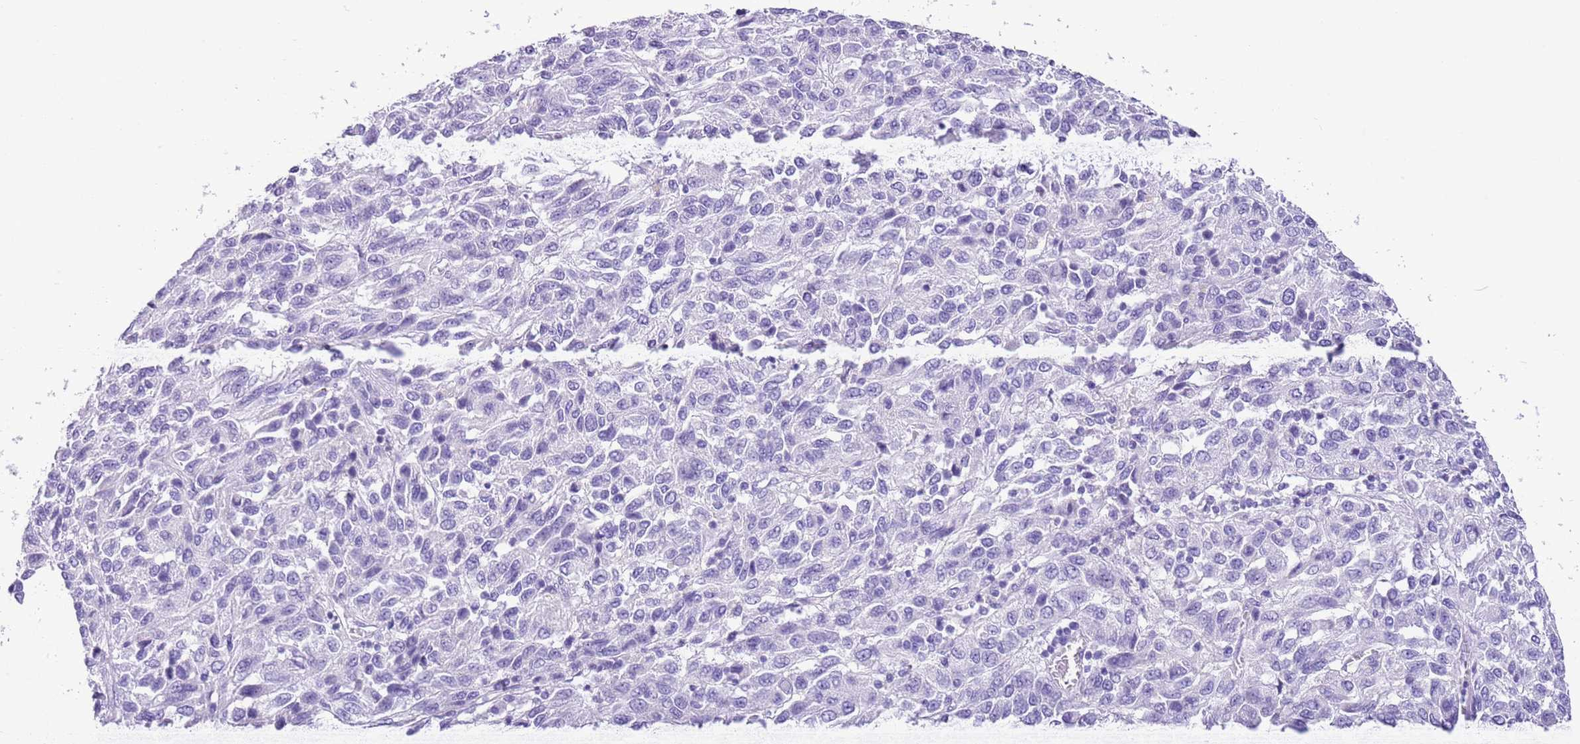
{"staining": {"intensity": "negative", "quantity": "none", "location": "none"}, "tissue": "melanoma", "cell_type": "Tumor cells", "image_type": "cancer", "snomed": [{"axis": "morphology", "description": "Malignant melanoma, Metastatic site"}, {"axis": "topography", "description": "Lung"}], "caption": "High magnification brightfield microscopy of melanoma stained with DAB (brown) and counterstained with hematoxylin (blue): tumor cells show no significant positivity.", "gene": "TBC1D10B", "patient": {"sex": "male", "age": 64}}